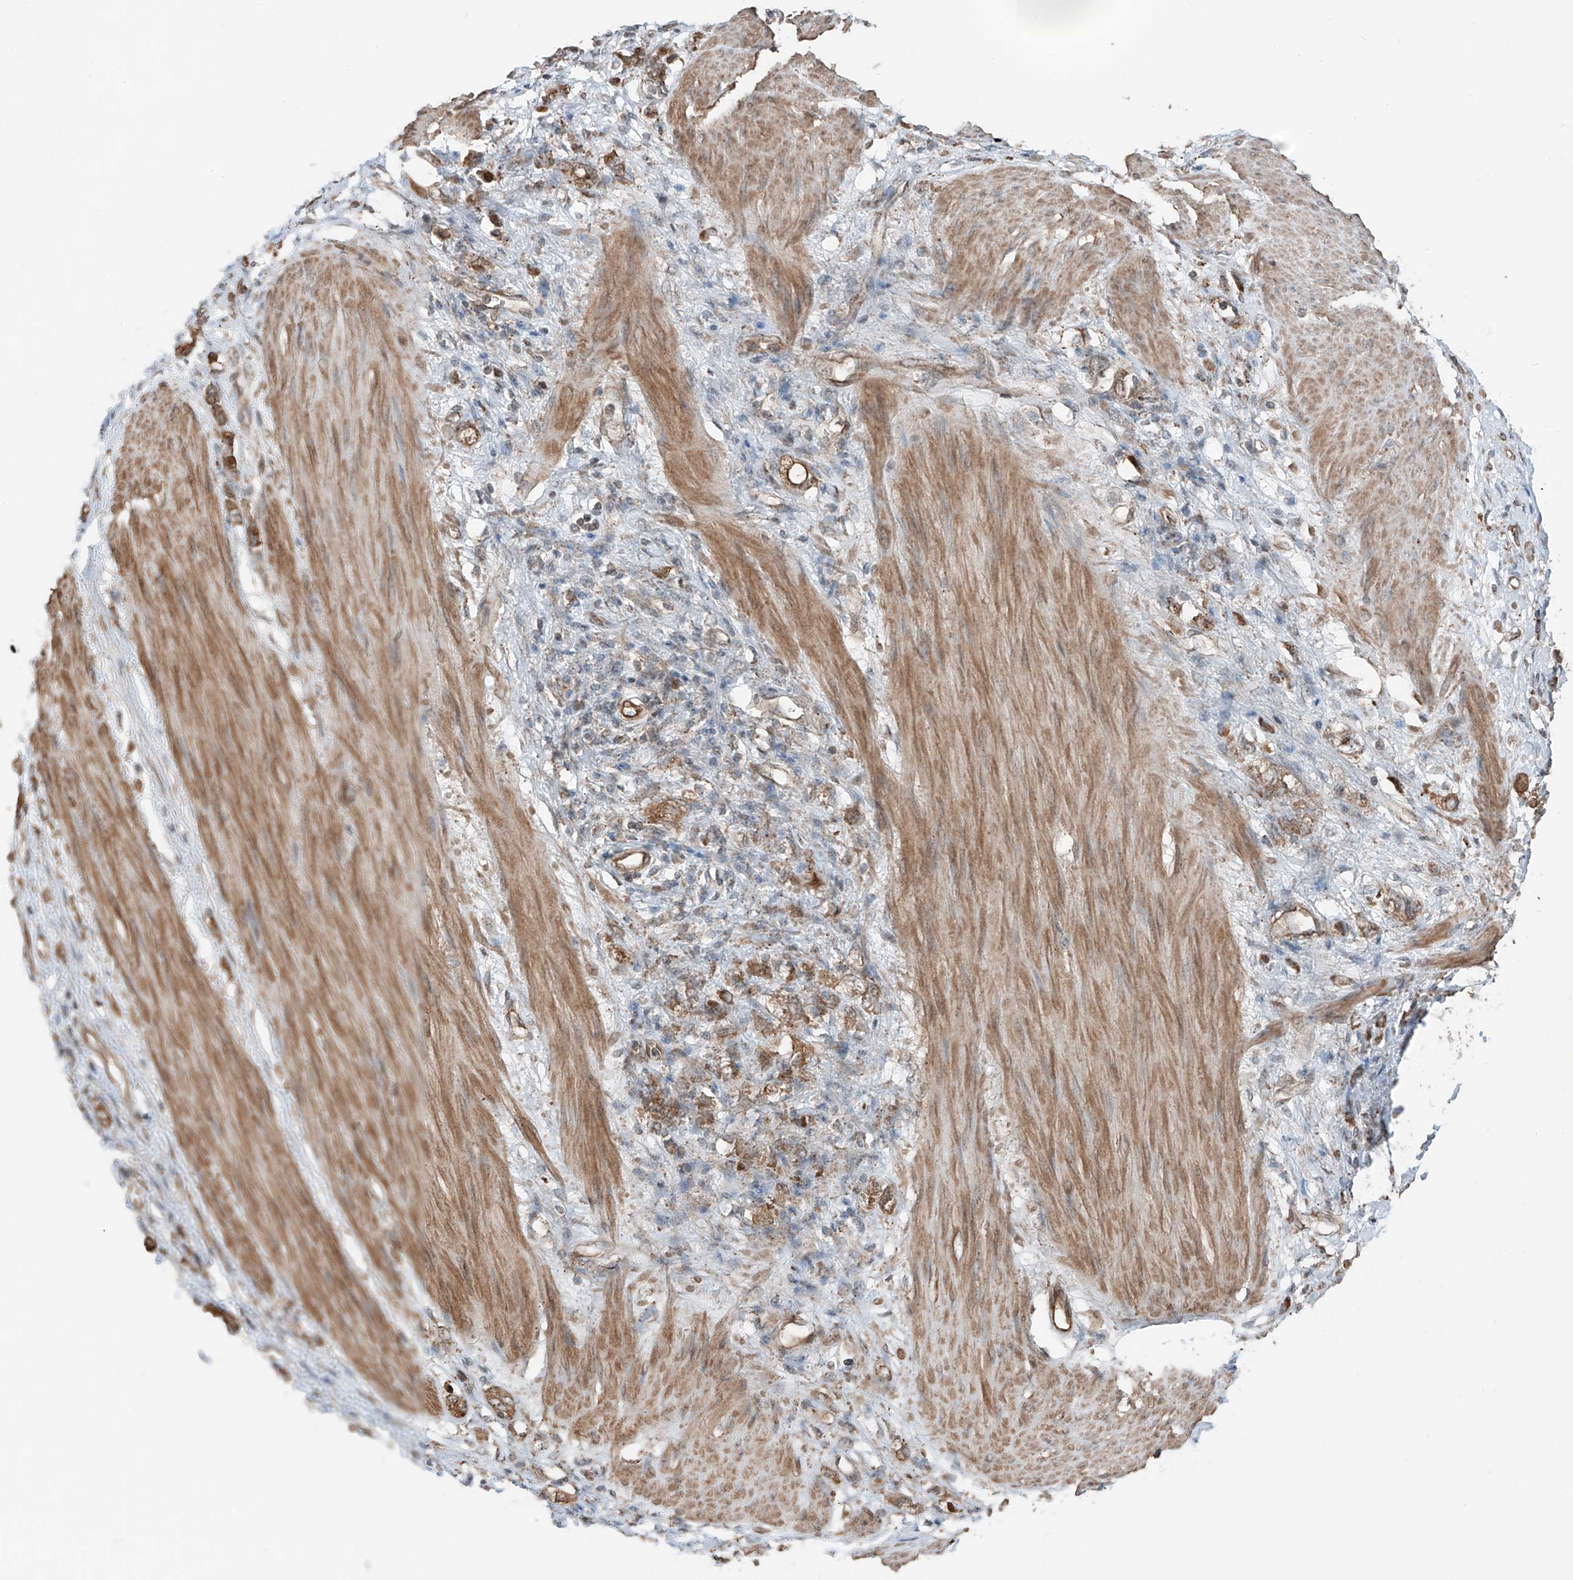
{"staining": {"intensity": "moderate", "quantity": ">75%", "location": "cytoplasmic/membranous"}, "tissue": "stomach cancer", "cell_type": "Tumor cells", "image_type": "cancer", "snomed": [{"axis": "morphology", "description": "Adenocarcinoma, NOS"}, {"axis": "topography", "description": "Stomach"}], "caption": "Tumor cells reveal moderate cytoplasmic/membranous expression in approximately >75% of cells in stomach cancer (adenocarcinoma).", "gene": "CEP162", "patient": {"sex": "female", "age": 76}}